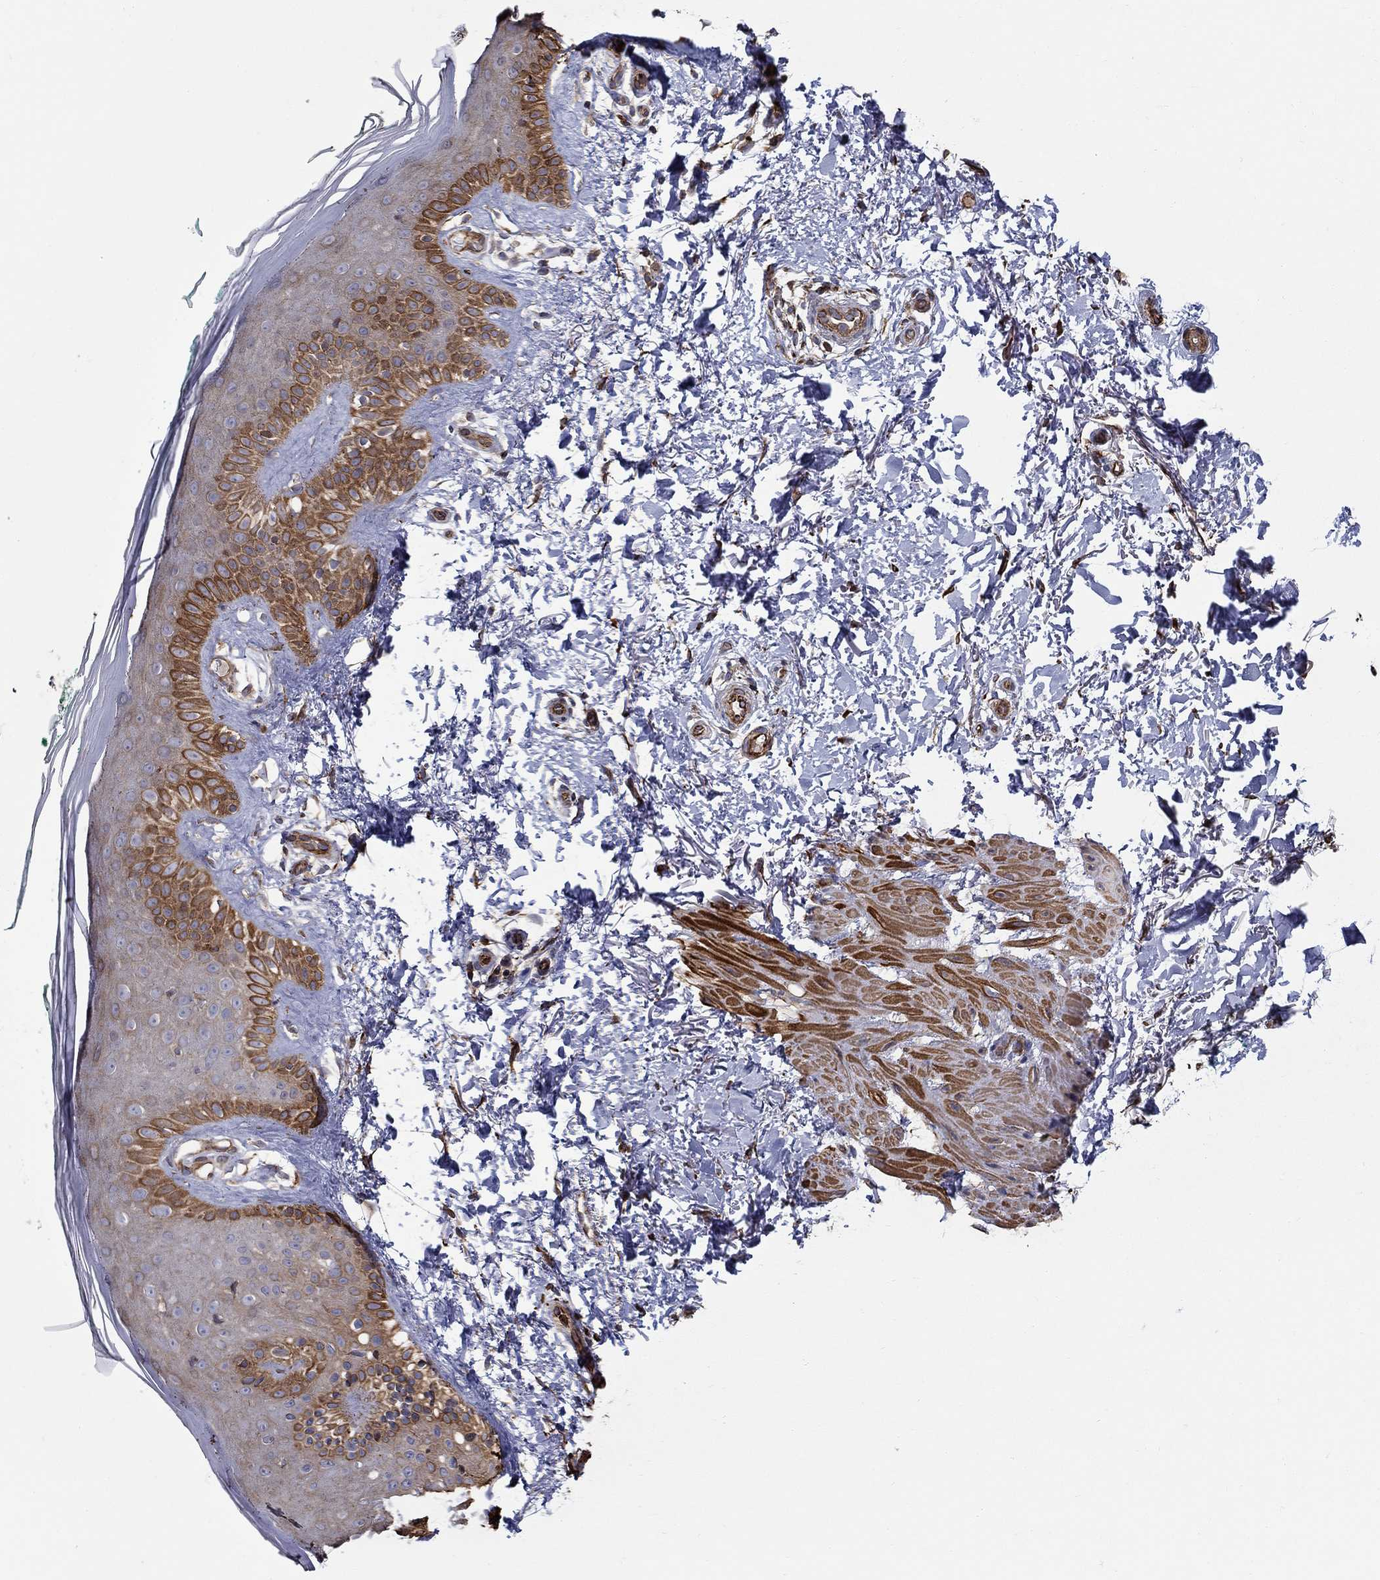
{"staining": {"intensity": "strong", "quantity": "<25%", "location": "cytoplasmic/membranous"}, "tissue": "skin", "cell_type": "Fibroblasts", "image_type": "normal", "snomed": [{"axis": "morphology", "description": "Normal tissue, NOS"}, {"axis": "morphology", "description": "Inflammation, NOS"}, {"axis": "morphology", "description": "Fibrosis, NOS"}, {"axis": "topography", "description": "Skin"}], "caption": "Protein expression analysis of benign human skin reveals strong cytoplasmic/membranous staining in approximately <25% of fibroblasts.", "gene": "NPHP1", "patient": {"sex": "male", "age": 71}}